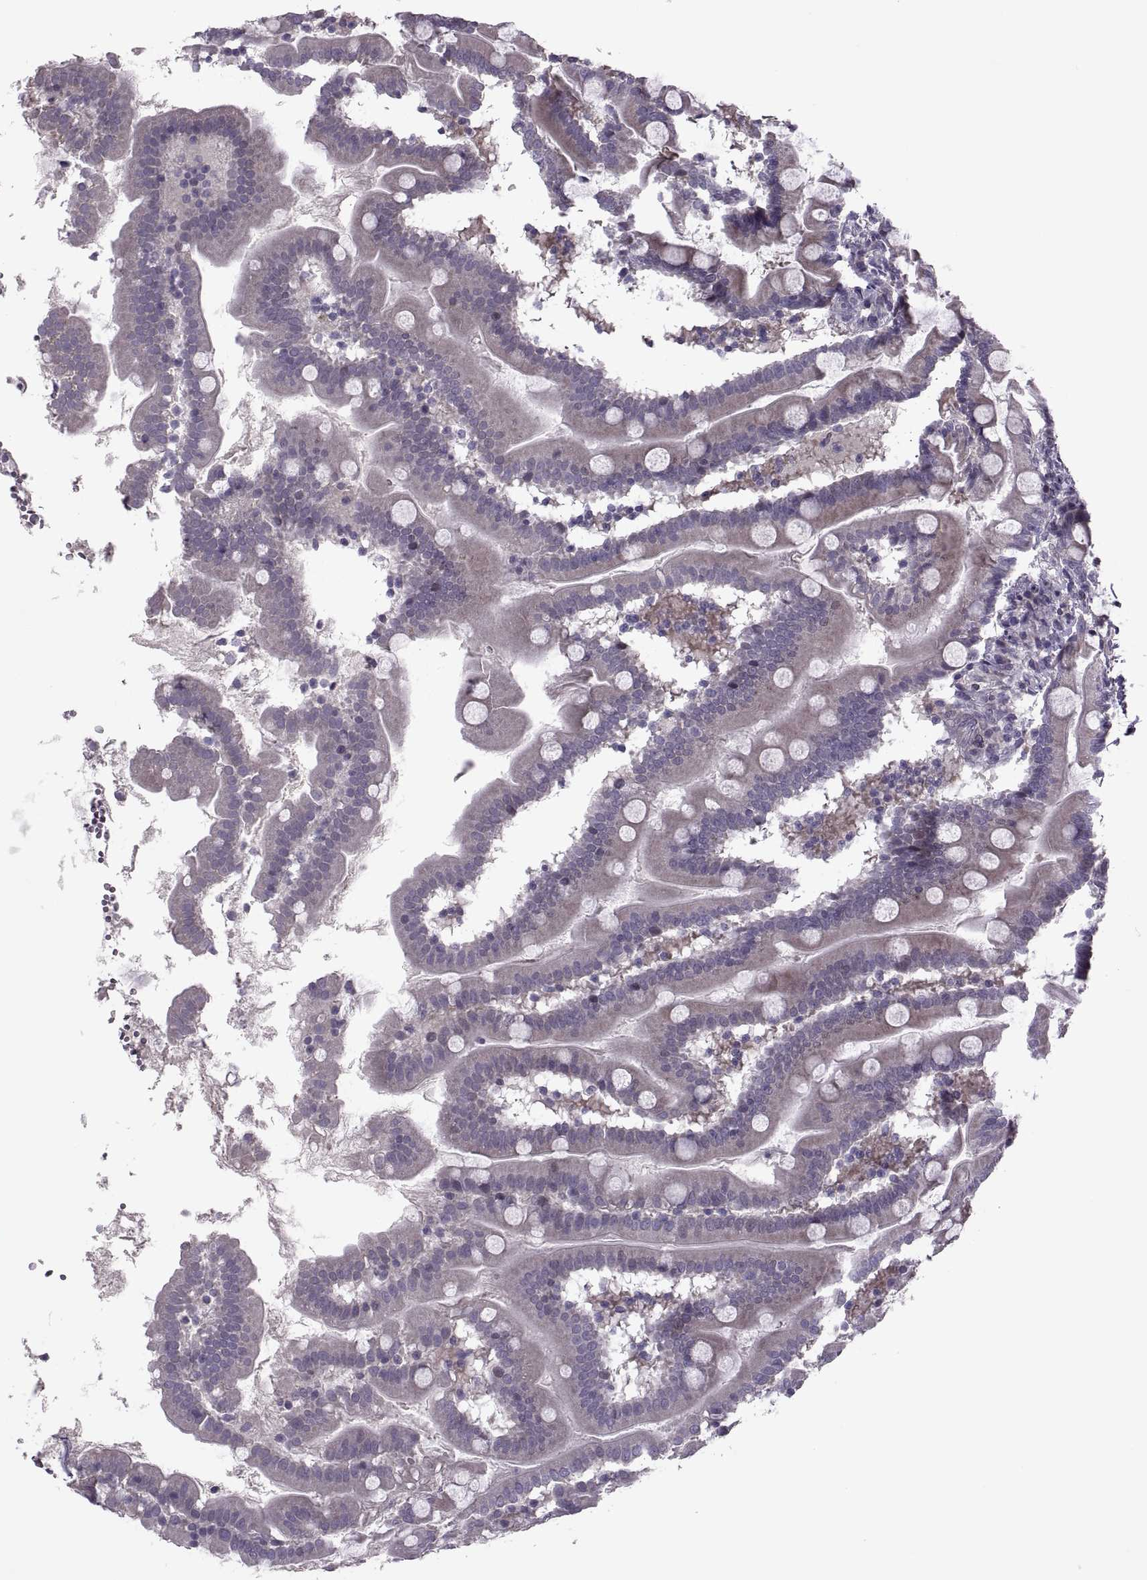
{"staining": {"intensity": "negative", "quantity": "none", "location": "none"}, "tissue": "small intestine", "cell_type": "Glandular cells", "image_type": "normal", "snomed": [{"axis": "morphology", "description": "Normal tissue, NOS"}, {"axis": "topography", "description": "Small intestine"}], "caption": "An immunohistochemistry (IHC) histopathology image of benign small intestine is shown. There is no staining in glandular cells of small intestine.", "gene": "ODF3", "patient": {"sex": "female", "age": 44}}